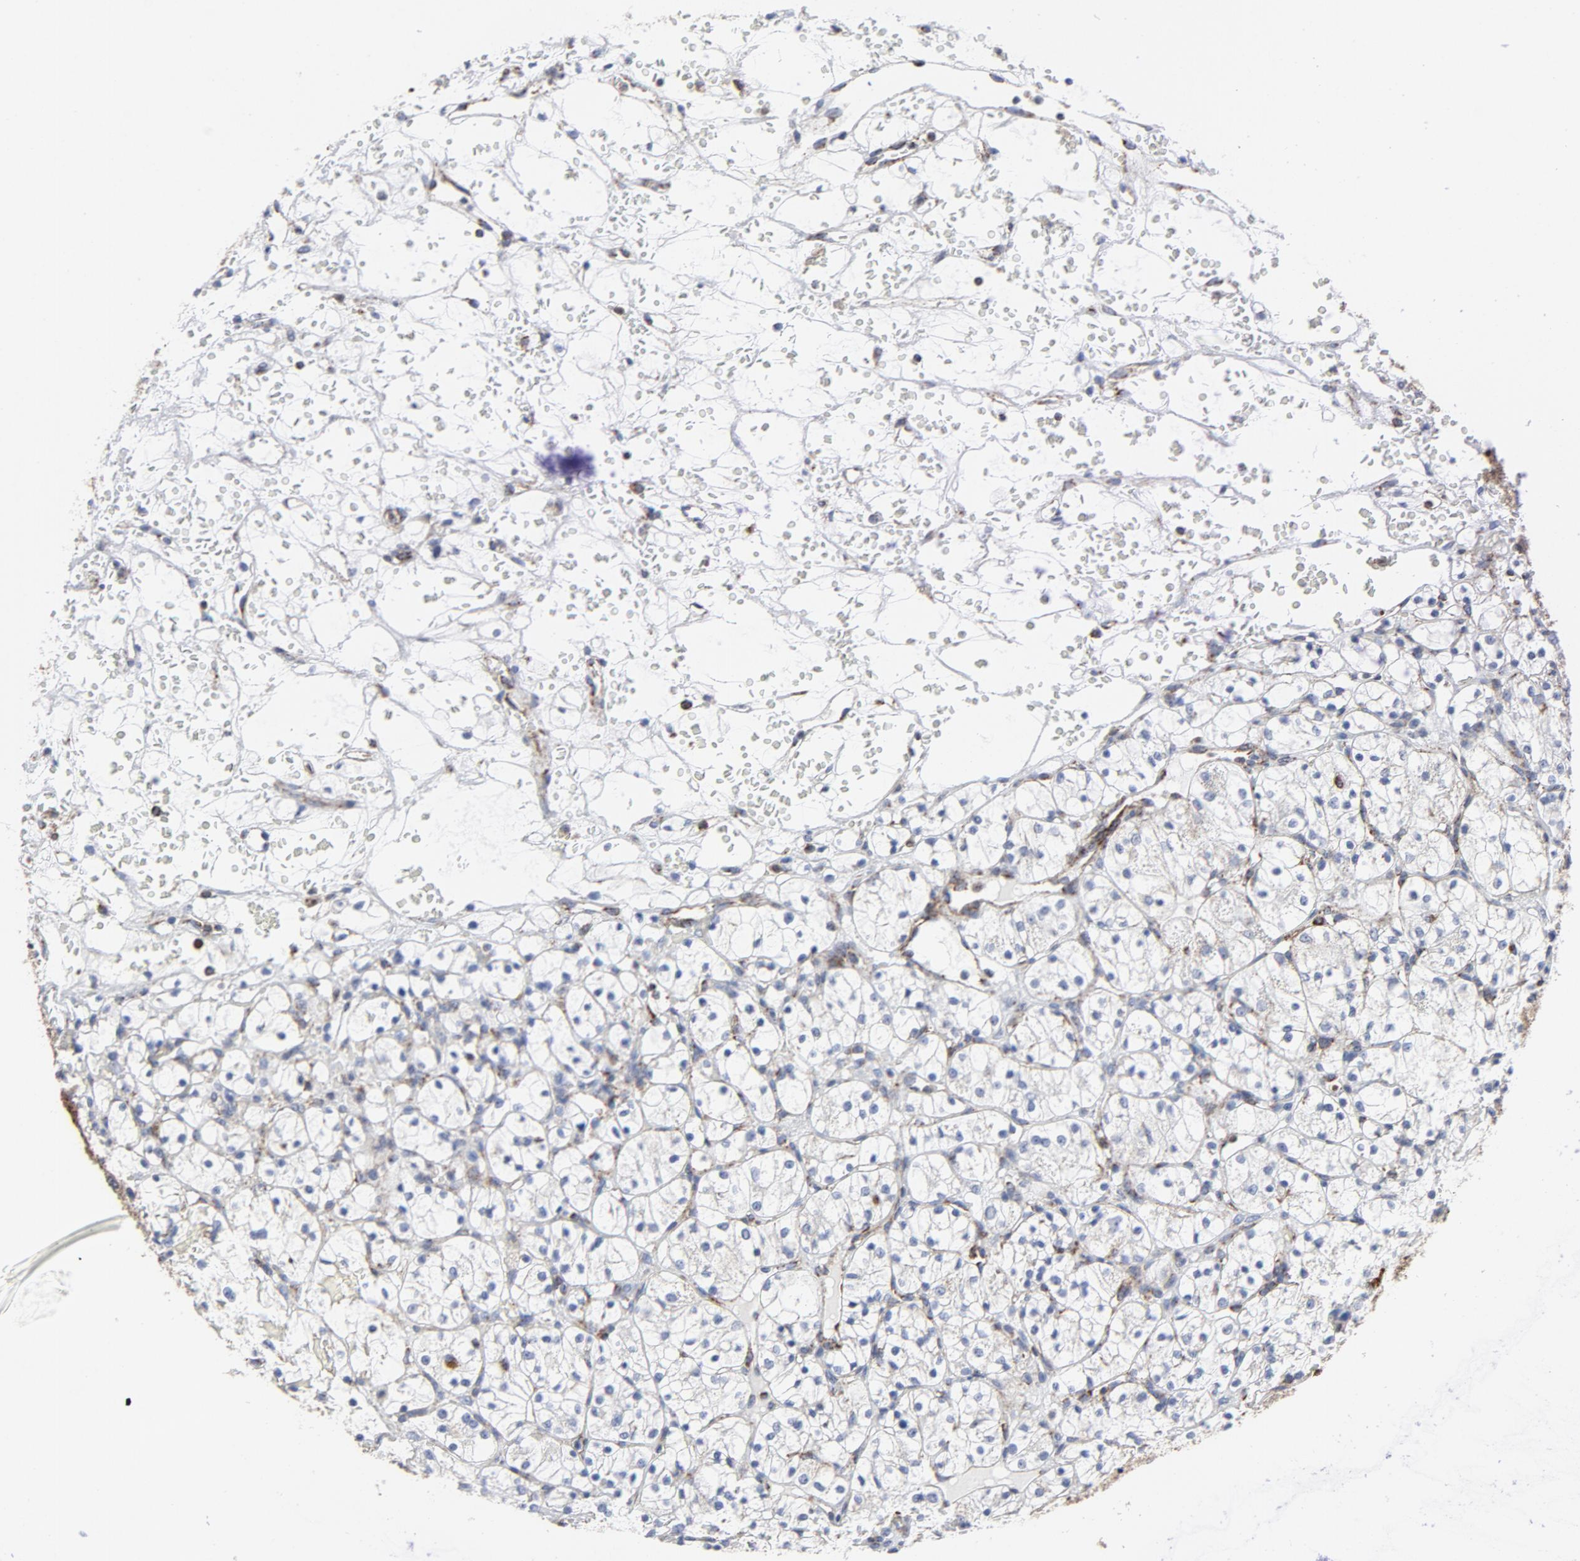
{"staining": {"intensity": "negative", "quantity": "none", "location": "none"}, "tissue": "renal cancer", "cell_type": "Tumor cells", "image_type": "cancer", "snomed": [{"axis": "morphology", "description": "Adenocarcinoma, NOS"}, {"axis": "topography", "description": "Kidney"}], "caption": "An IHC photomicrograph of renal adenocarcinoma is shown. There is no staining in tumor cells of renal adenocarcinoma.", "gene": "CYCS", "patient": {"sex": "female", "age": 60}}